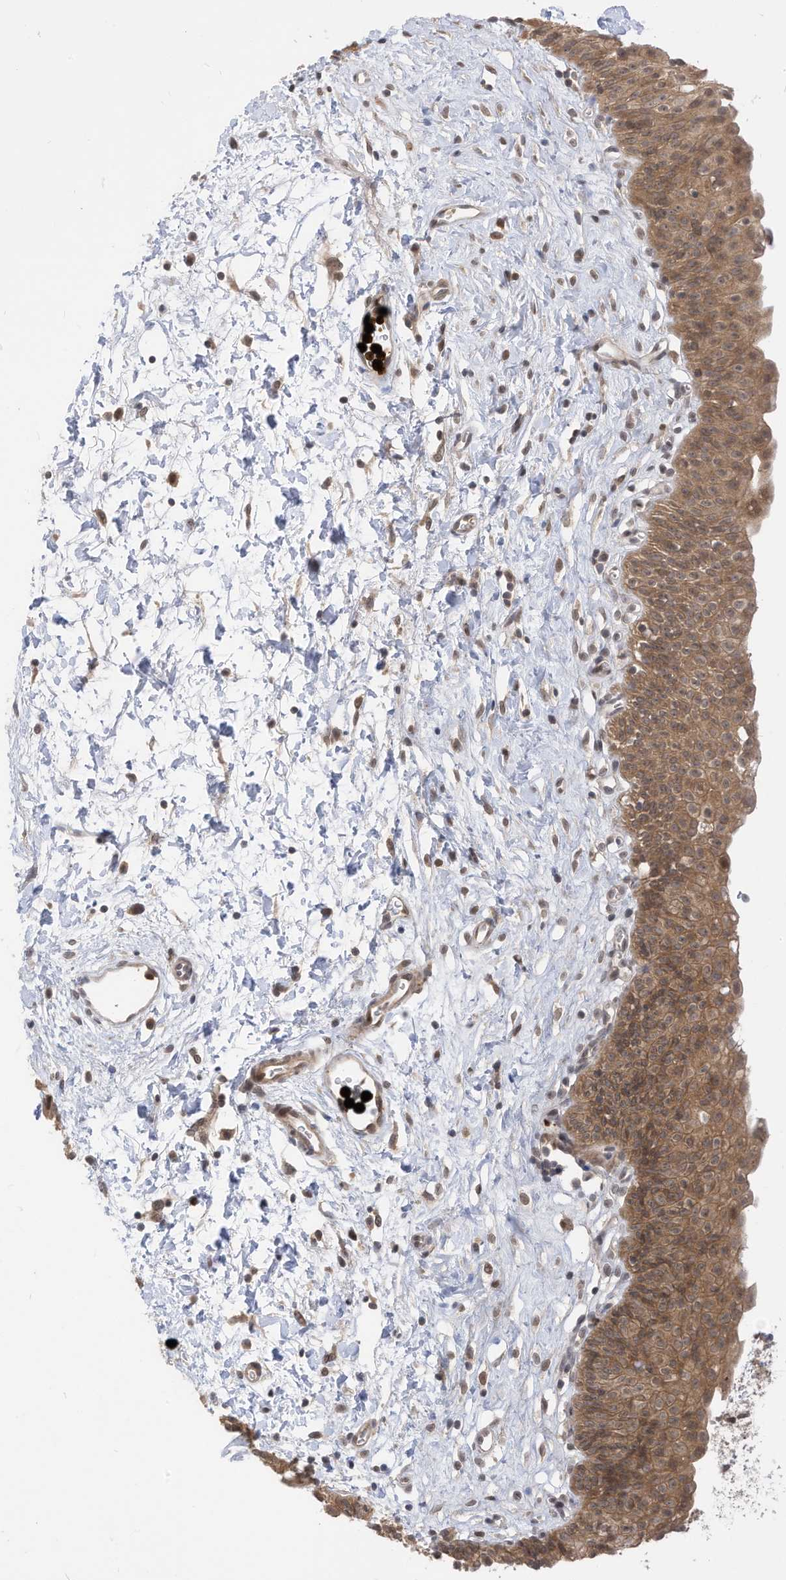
{"staining": {"intensity": "moderate", "quantity": ">75%", "location": "cytoplasmic/membranous"}, "tissue": "urinary bladder", "cell_type": "Urothelial cells", "image_type": "normal", "snomed": [{"axis": "morphology", "description": "Normal tissue, NOS"}, {"axis": "topography", "description": "Urinary bladder"}], "caption": "An immunohistochemistry (IHC) image of benign tissue is shown. Protein staining in brown highlights moderate cytoplasmic/membranous positivity in urinary bladder within urothelial cells. (Brightfield microscopy of DAB IHC at high magnification).", "gene": "CNKSR1", "patient": {"sex": "male", "age": 51}}